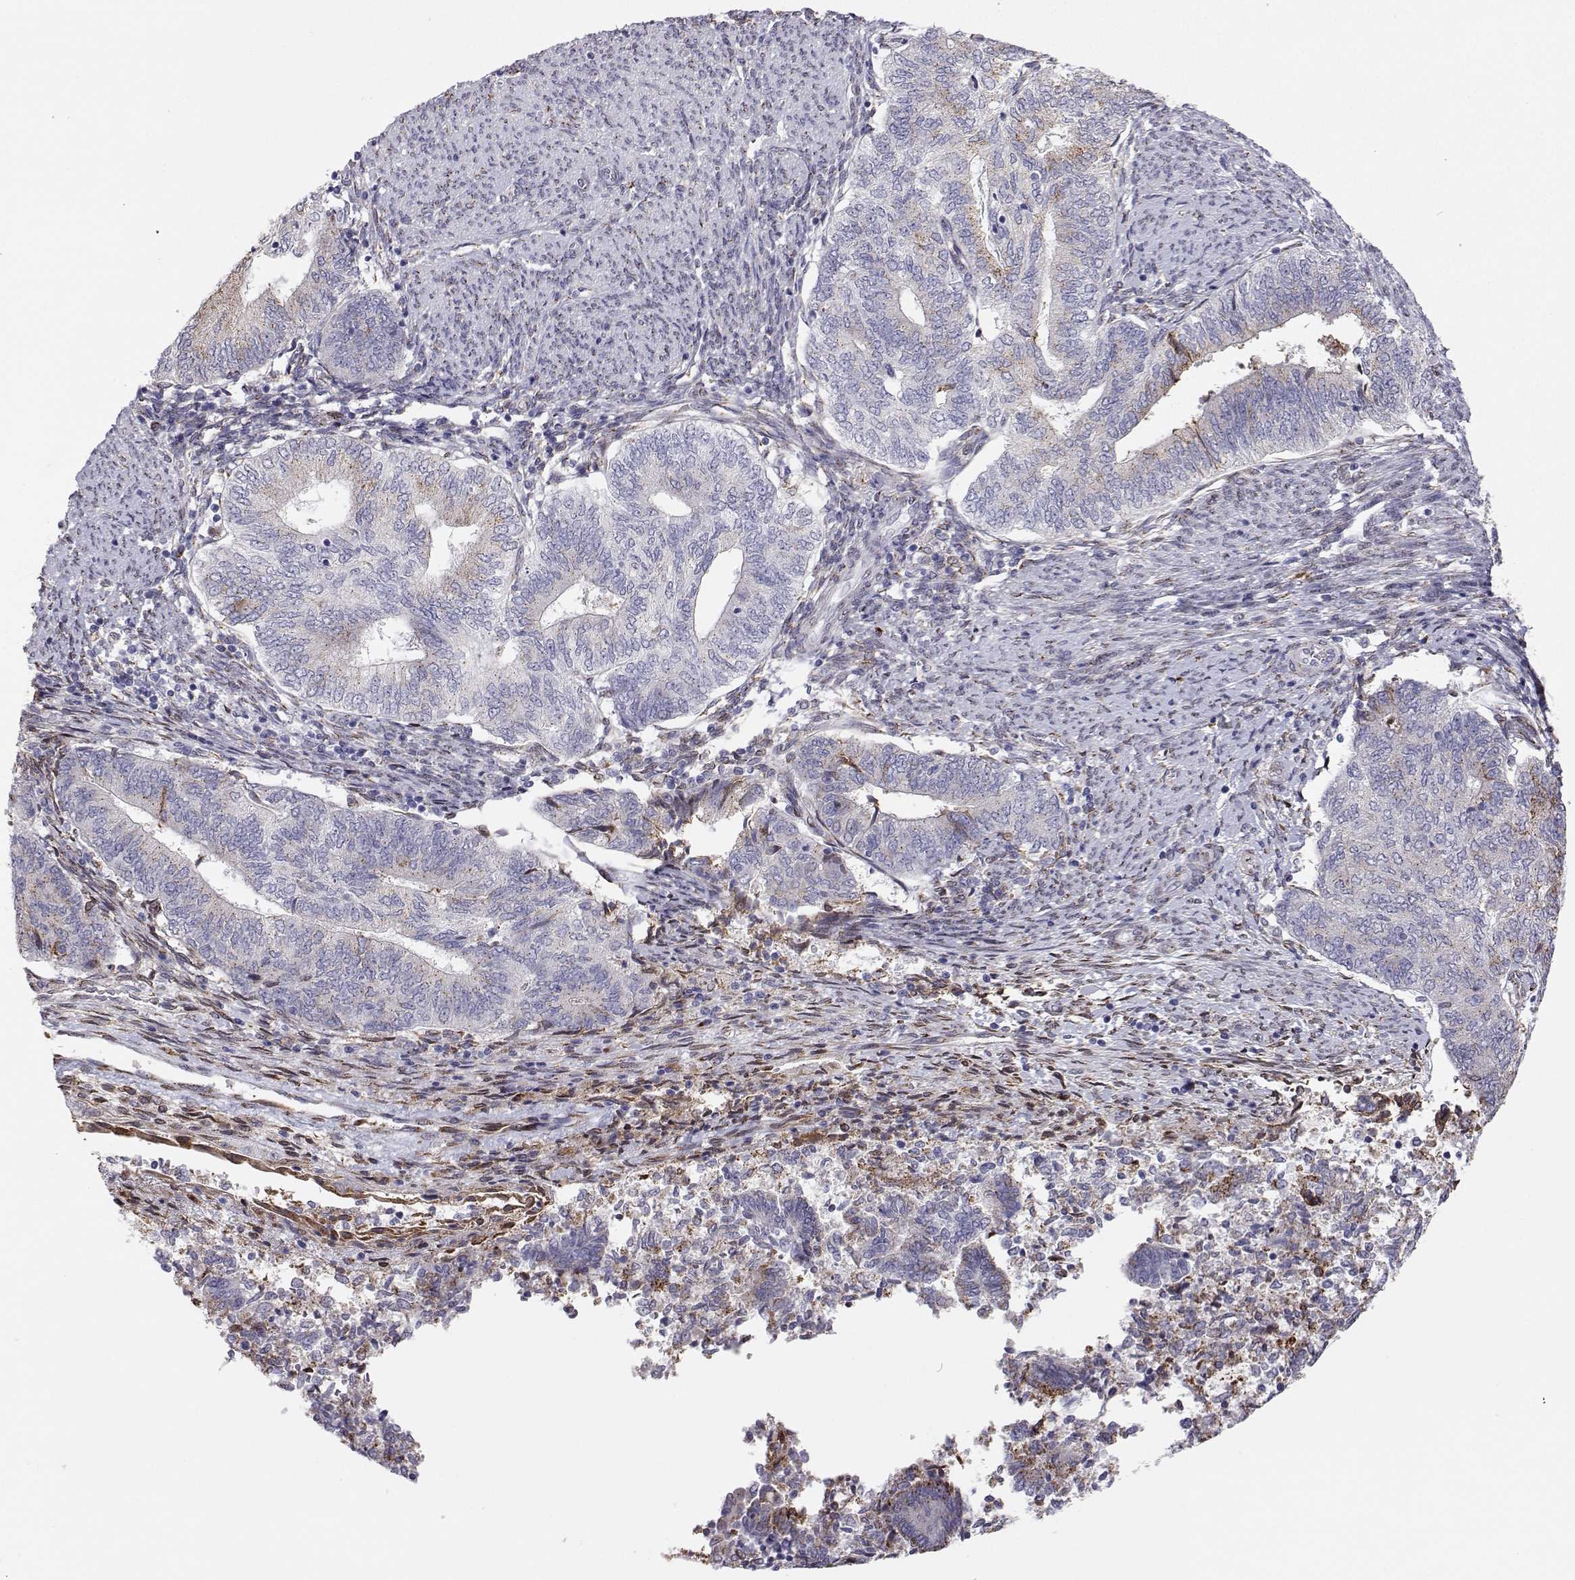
{"staining": {"intensity": "moderate", "quantity": "<25%", "location": "cytoplasmic/membranous"}, "tissue": "endometrial cancer", "cell_type": "Tumor cells", "image_type": "cancer", "snomed": [{"axis": "morphology", "description": "Adenocarcinoma, NOS"}, {"axis": "topography", "description": "Endometrium"}], "caption": "DAB (3,3'-diaminobenzidine) immunohistochemical staining of endometrial adenocarcinoma reveals moderate cytoplasmic/membranous protein staining in approximately <25% of tumor cells.", "gene": "STARD13", "patient": {"sex": "female", "age": 65}}